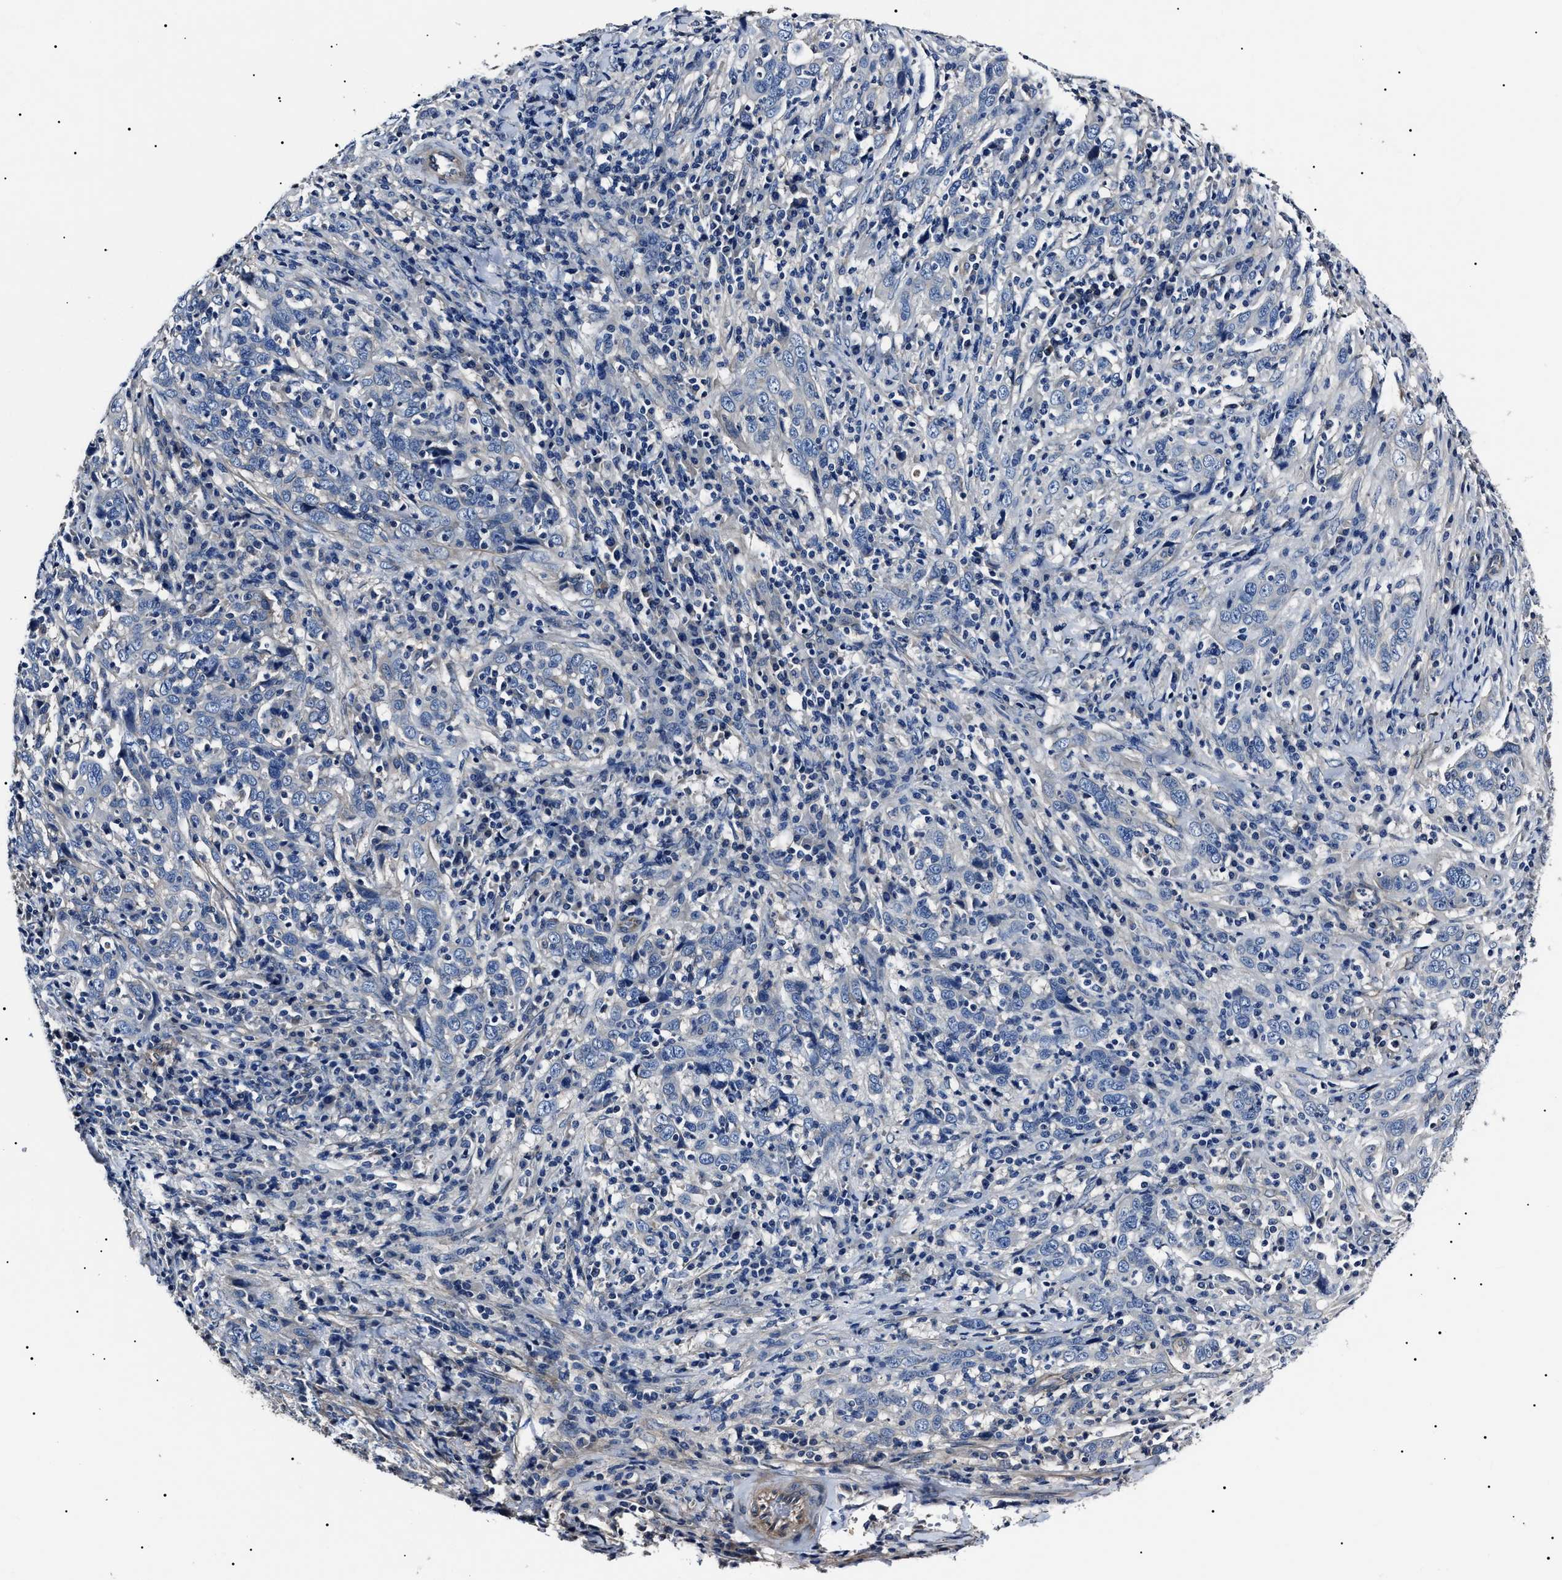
{"staining": {"intensity": "negative", "quantity": "none", "location": "none"}, "tissue": "cervical cancer", "cell_type": "Tumor cells", "image_type": "cancer", "snomed": [{"axis": "morphology", "description": "Squamous cell carcinoma, NOS"}, {"axis": "topography", "description": "Cervix"}], "caption": "Immunohistochemistry of human cervical cancer (squamous cell carcinoma) reveals no expression in tumor cells.", "gene": "KLHL42", "patient": {"sex": "female", "age": 46}}